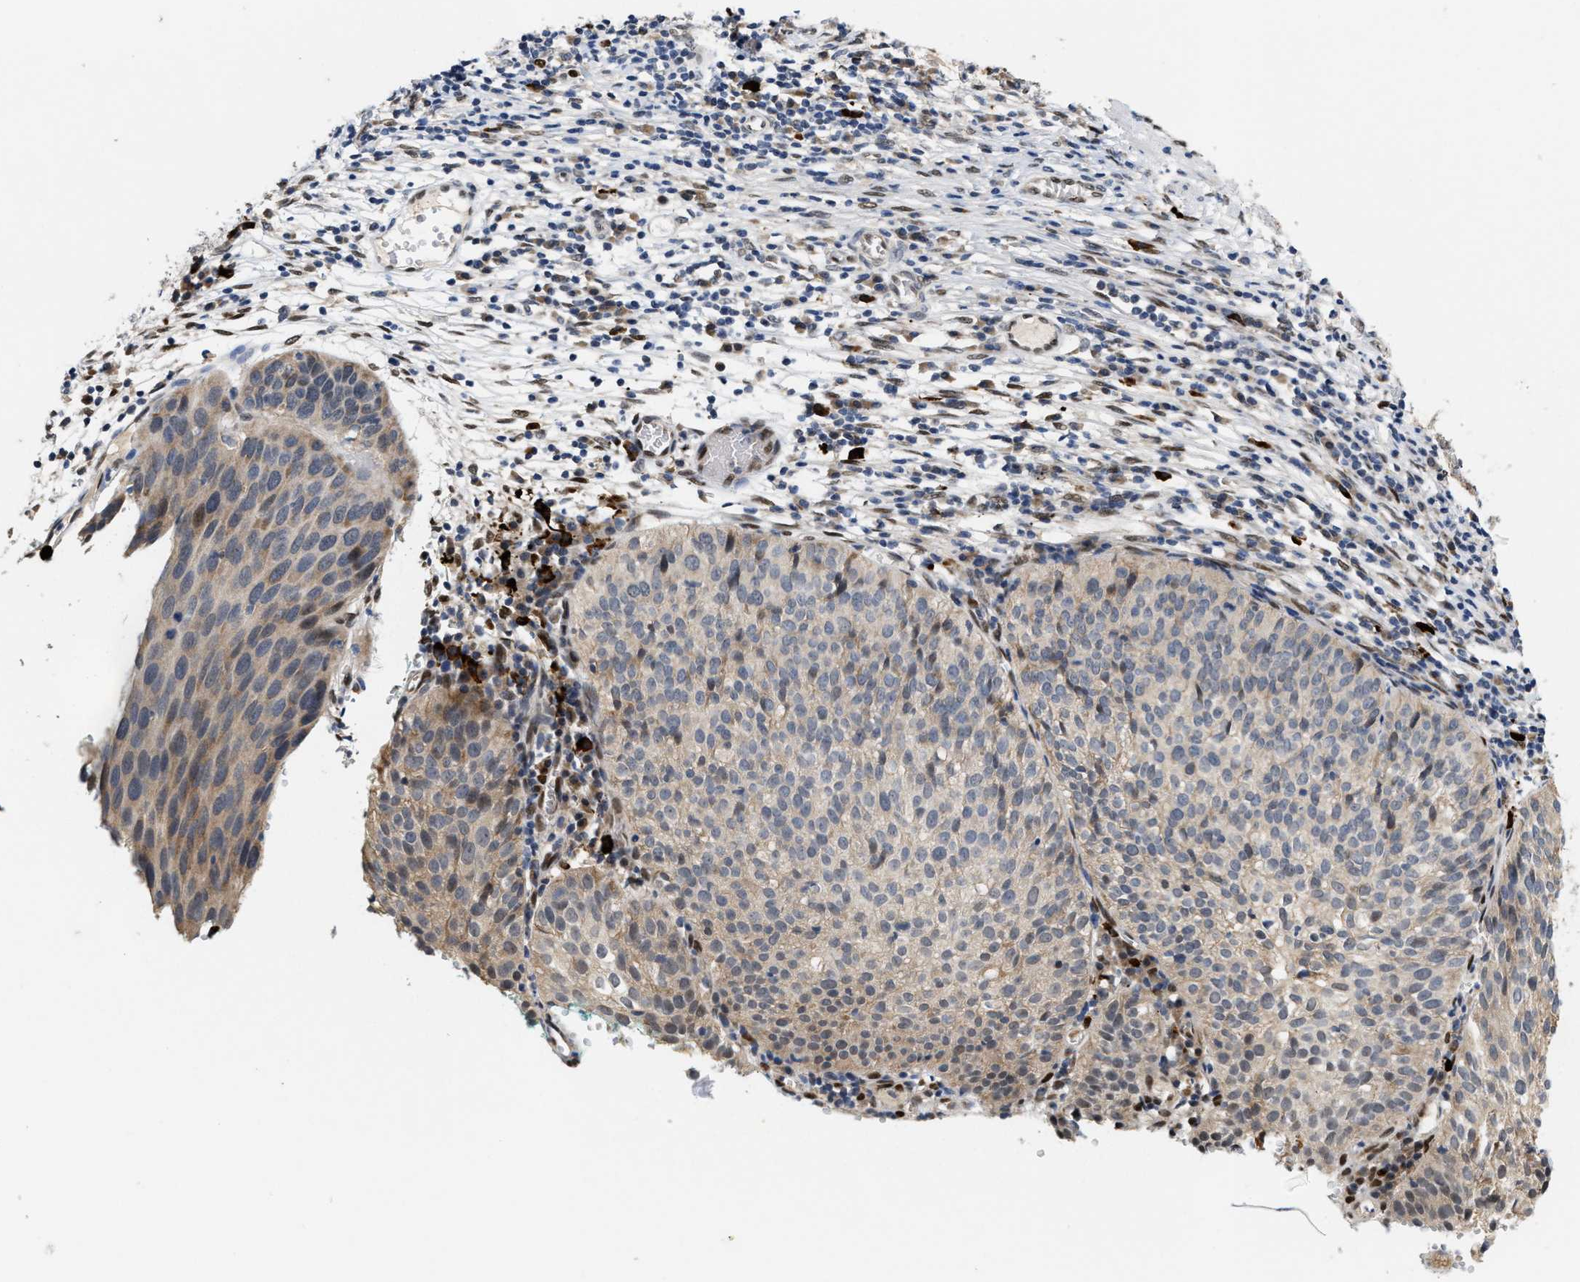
{"staining": {"intensity": "moderate", "quantity": "25%-75%", "location": "cytoplasmic/membranous"}, "tissue": "cervical cancer", "cell_type": "Tumor cells", "image_type": "cancer", "snomed": [{"axis": "morphology", "description": "Squamous cell carcinoma, NOS"}, {"axis": "topography", "description": "Cervix"}], "caption": "Protein expression by immunohistochemistry (IHC) displays moderate cytoplasmic/membranous positivity in about 25%-75% of tumor cells in squamous cell carcinoma (cervical). (DAB IHC, brown staining for protein, blue staining for nuclei).", "gene": "TCF4", "patient": {"sex": "female", "age": 38}}